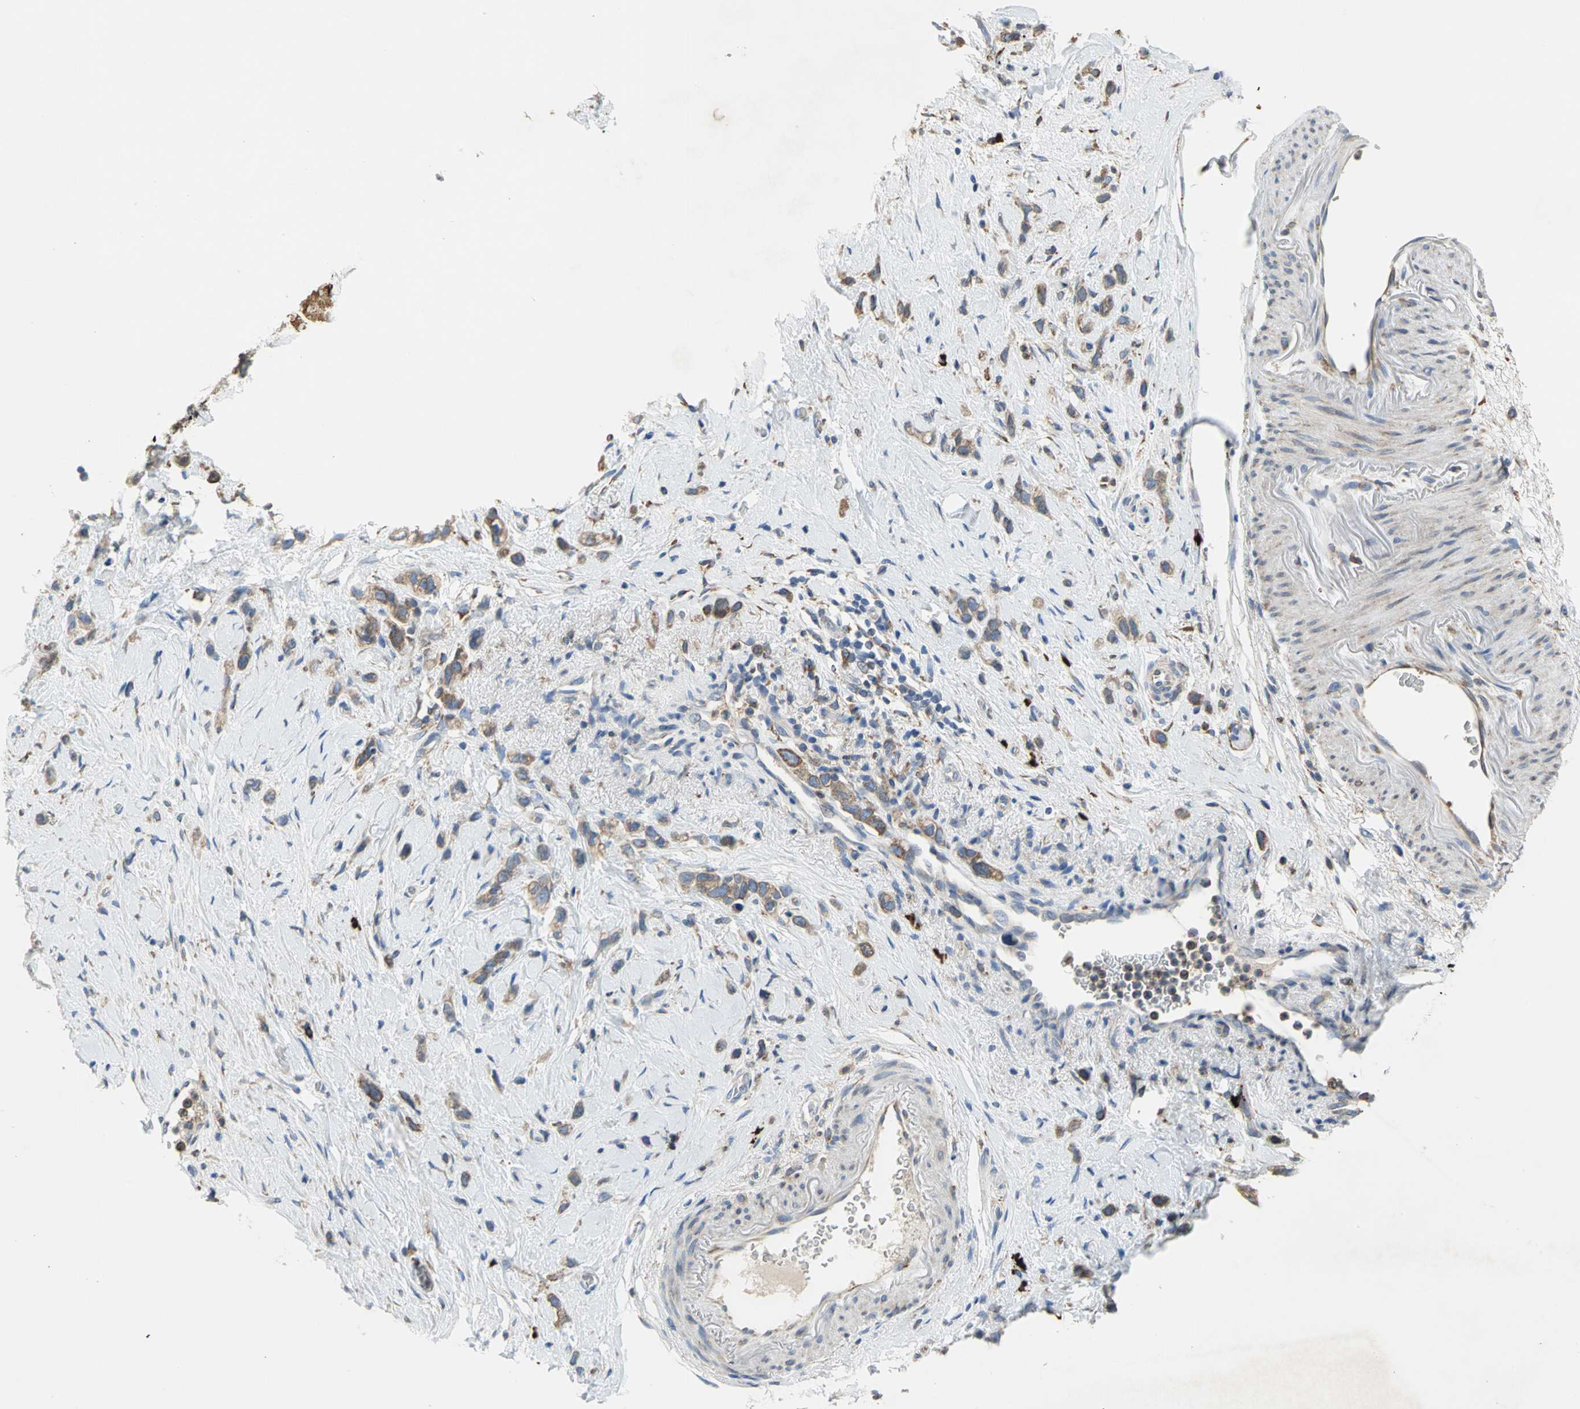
{"staining": {"intensity": "weak", "quantity": "25%-75%", "location": "cytoplasmic/membranous"}, "tissue": "stomach cancer", "cell_type": "Tumor cells", "image_type": "cancer", "snomed": [{"axis": "morphology", "description": "Normal tissue, NOS"}, {"axis": "morphology", "description": "Adenocarcinoma, NOS"}, {"axis": "morphology", "description": "Adenocarcinoma, High grade"}, {"axis": "topography", "description": "Stomach, upper"}, {"axis": "topography", "description": "Stomach"}], "caption": "This photomicrograph demonstrates immunohistochemistry staining of stomach cancer, with low weak cytoplasmic/membranous expression in approximately 25%-75% of tumor cells.", "gene": "SDF2L1", "patient": {"sex": "female", "age": 65}}